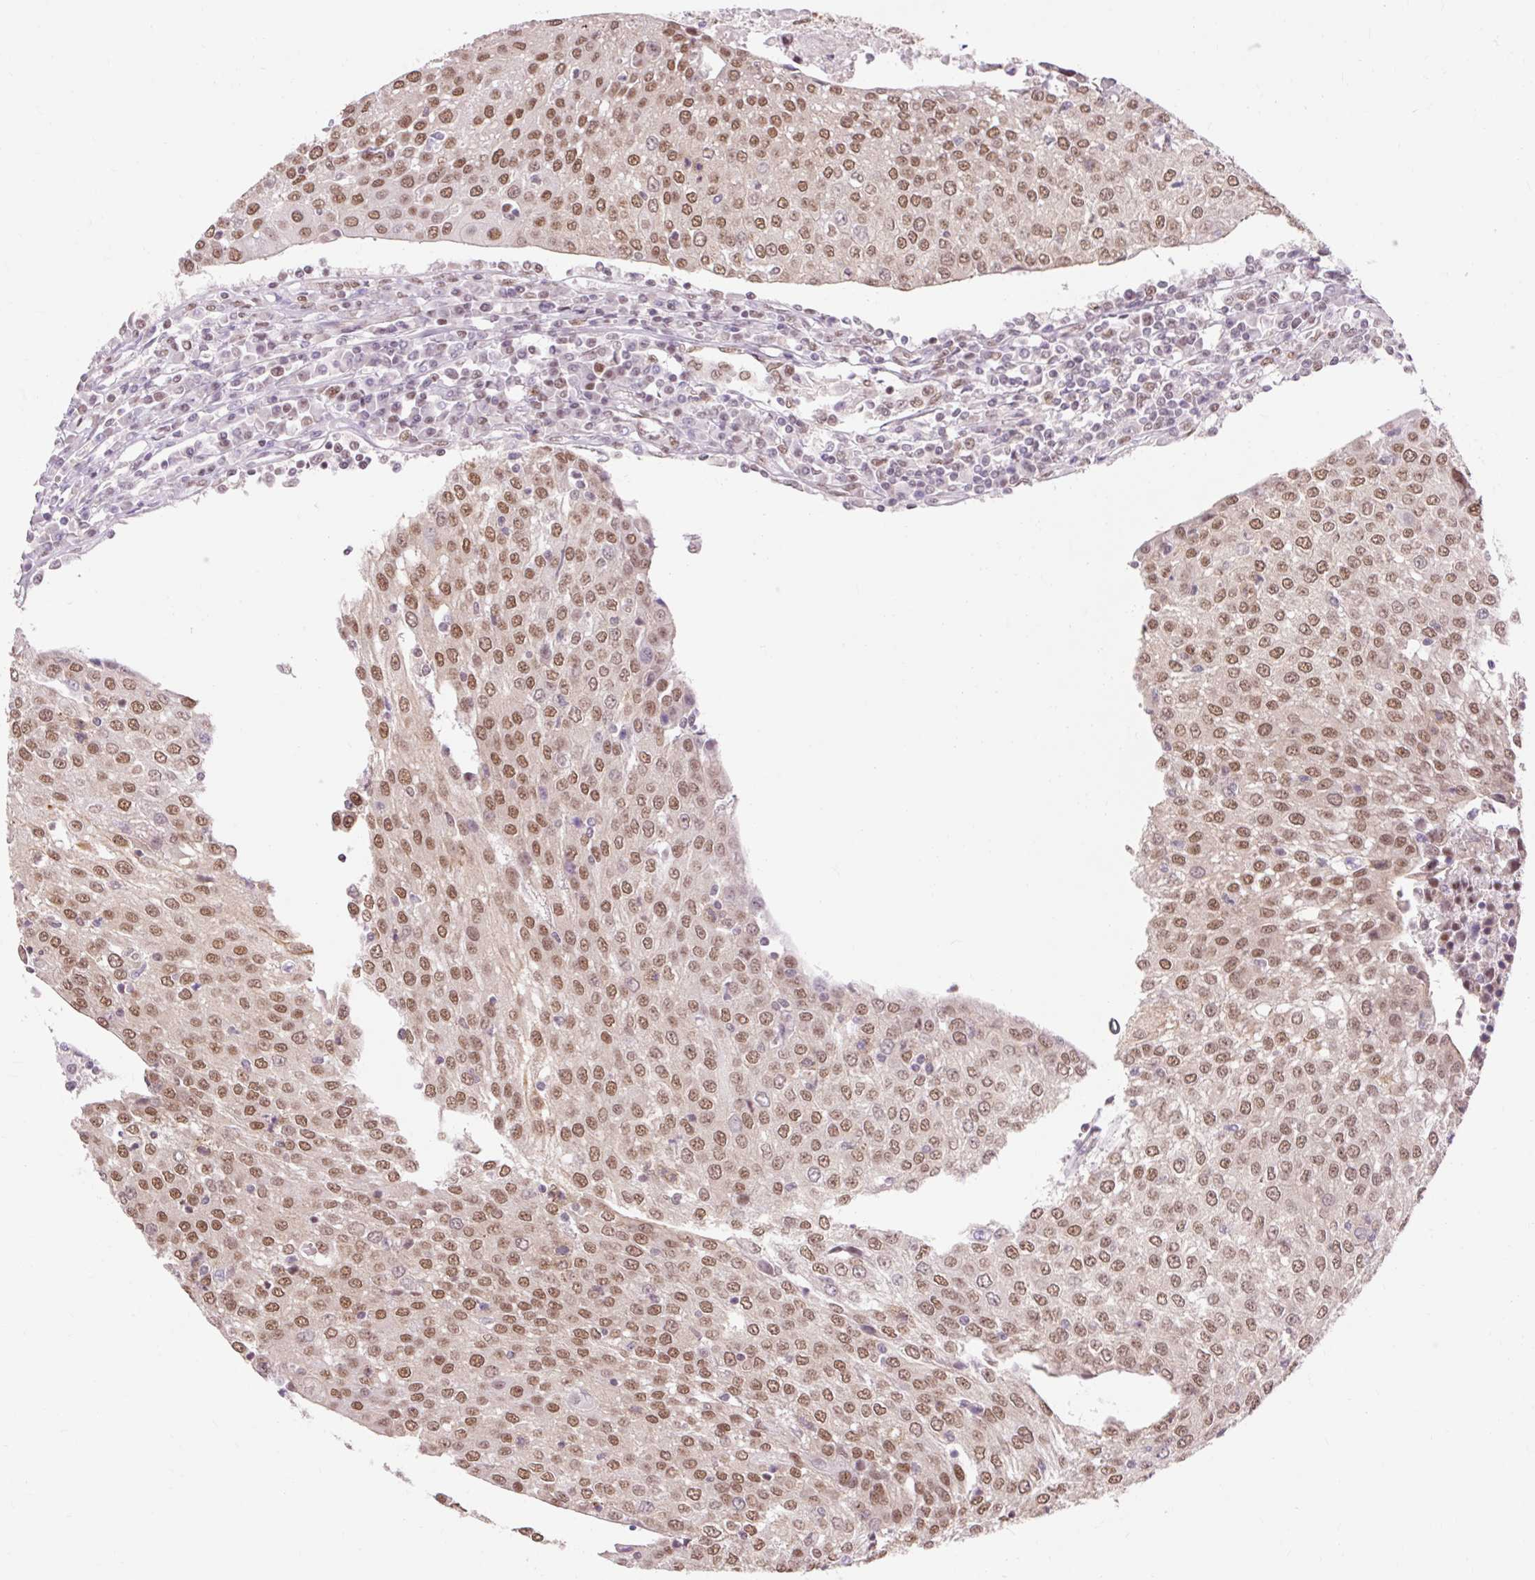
{"staining": {"intensity": "moderate", "quantity": ">75%", "location": "nuclear"}, "tissue": "urothelial cancer", "cell_type": "Tumor cells", "image_type": "cancer", "snomed": [{"axis": "morphology", "description": "Urothelial carcinoma, High grade"}, {"axis": "topography", "description": "Urinary bladder"}], "caption": "A histopathology image of urothelial cancer stained for a protein demonstrates moderate nuclear brown staining in tumor cells.", "gene": "NPIPB12", "patient": {"sex": "female", "age": 85}}